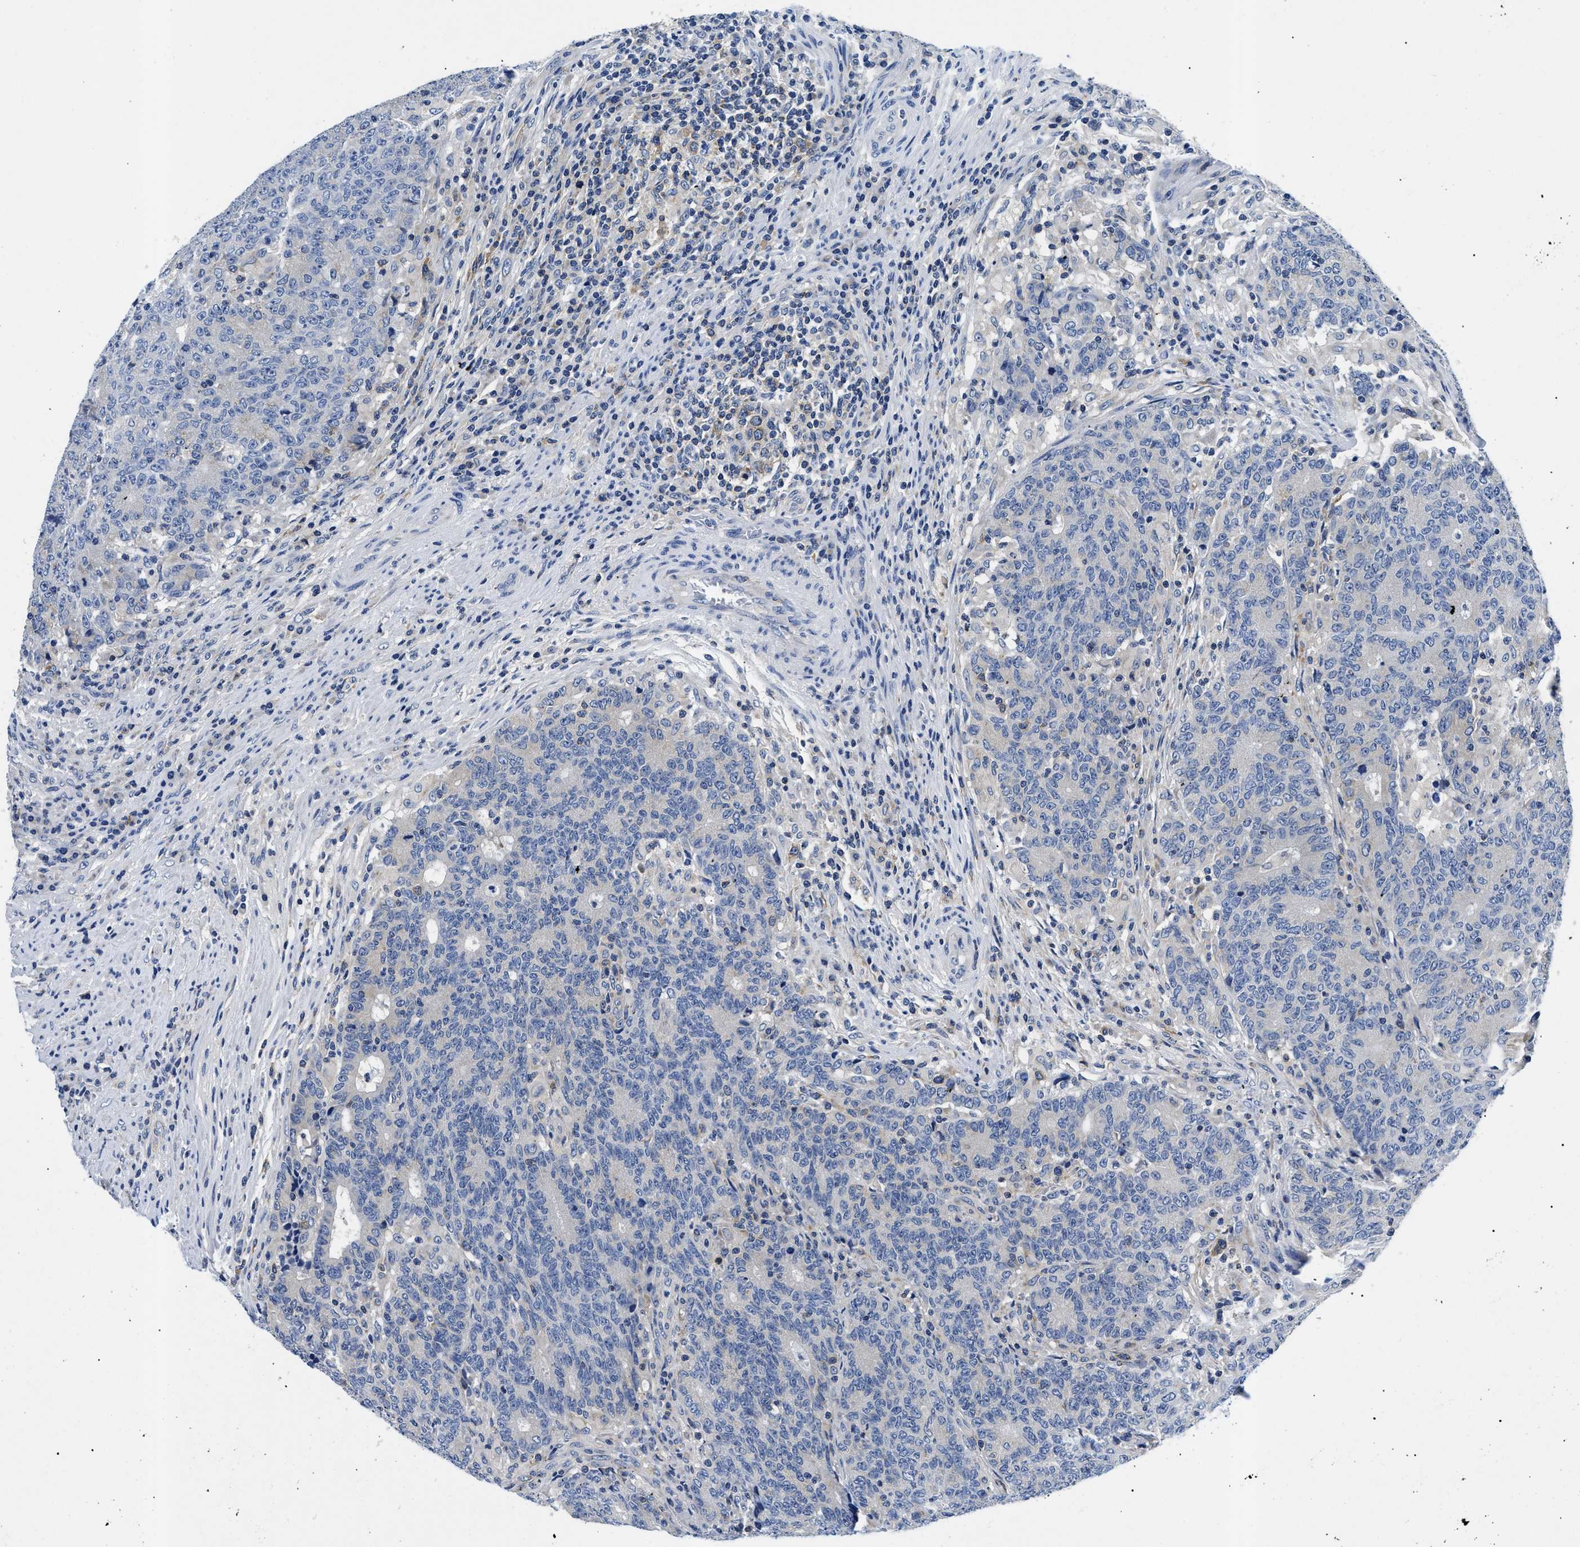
{"staining": {"intensity": "negative", "quantity": "none", "location": "none"}, "tissue": "colorectal cancer", "cell_type": "Tumor cells", "image_type": "cancer", "snomed": [{"axis": "morphology", "description": "Normal tissue, NOS"}, {"axis": "morphology", "description": "Adenocarcinoma, NOS"}, {"axis": "topography", "description": "Colon"}], "caption": "Immunohistochemistry histopathology image of neoplastic tissue: colorectal cancer (adenocarcinoma) stained with DAB demonstrates no significant protein staining in tumor cells.", "gene": "MEA1", "patient": {"sex": "female", "age": 75}}